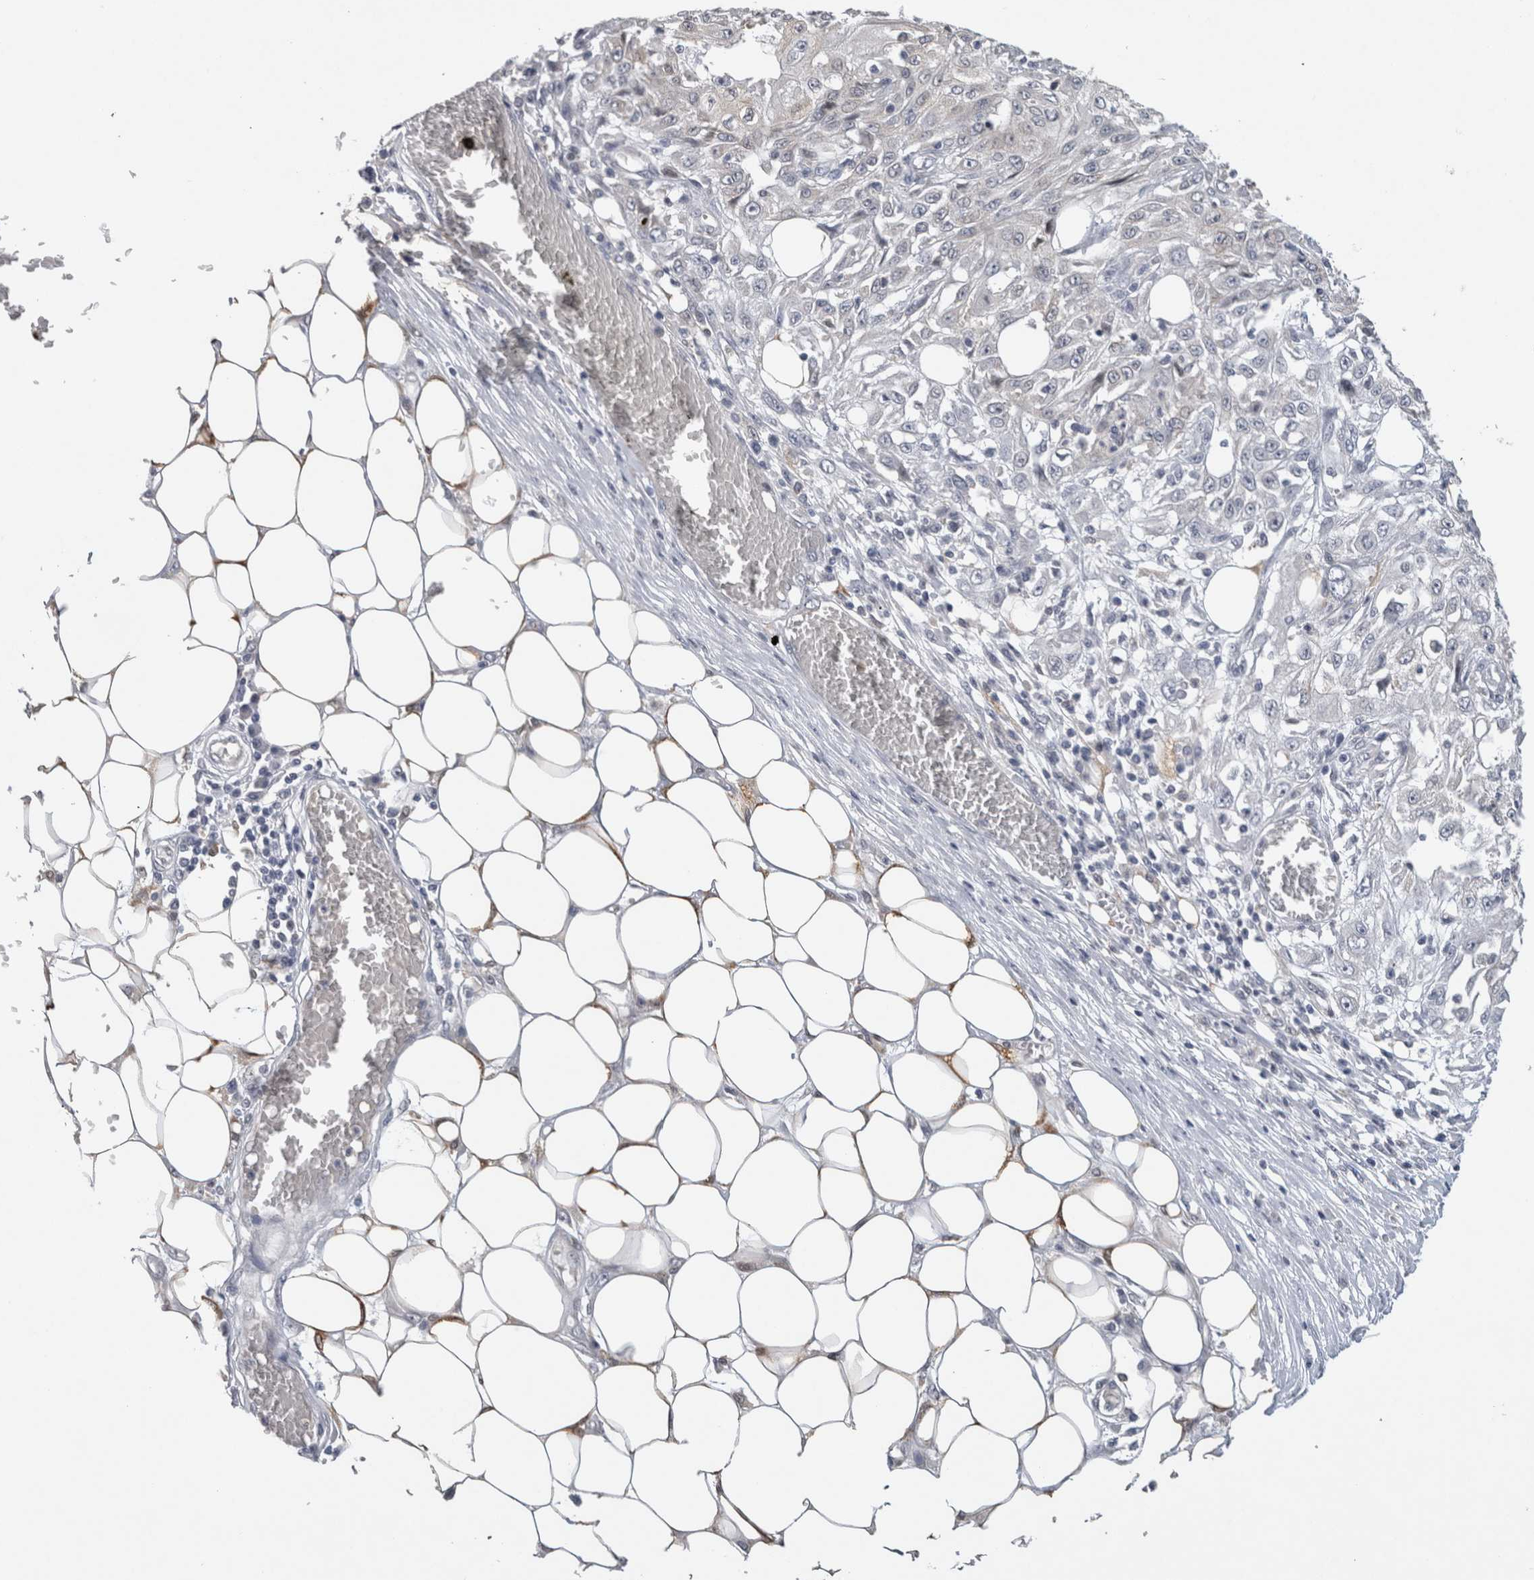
{"staining": {"intensity": "weak", "quantity": "<25%", "location": "cytoplasmic/membranous"}, "tissue": "skin cancer", "cell_type": "Tumor cells", "image_type": "cancer", "snomed": [{"axis": "morphology", "description": "Squamous cell carcinoma, NOS"}, {"axis": "morphology", "description": "Squamous cell carcinoma, metastatic, NOS"}, {"axis": "topography", "description": "Skin"}, {"axis": "topography", "description": "Lymph node"}], "caption": "DAB immunohistochemical staining of skin cancer demonstrates no significant expression in tumor cells. (DAB (3,3'-diaminobenzidine) immunohistochemistry (IHC) visualized using brightfield microscopy, high magnification).", "gene": "PRXL2A", "patient": {"sex": "male", "age": 75}}